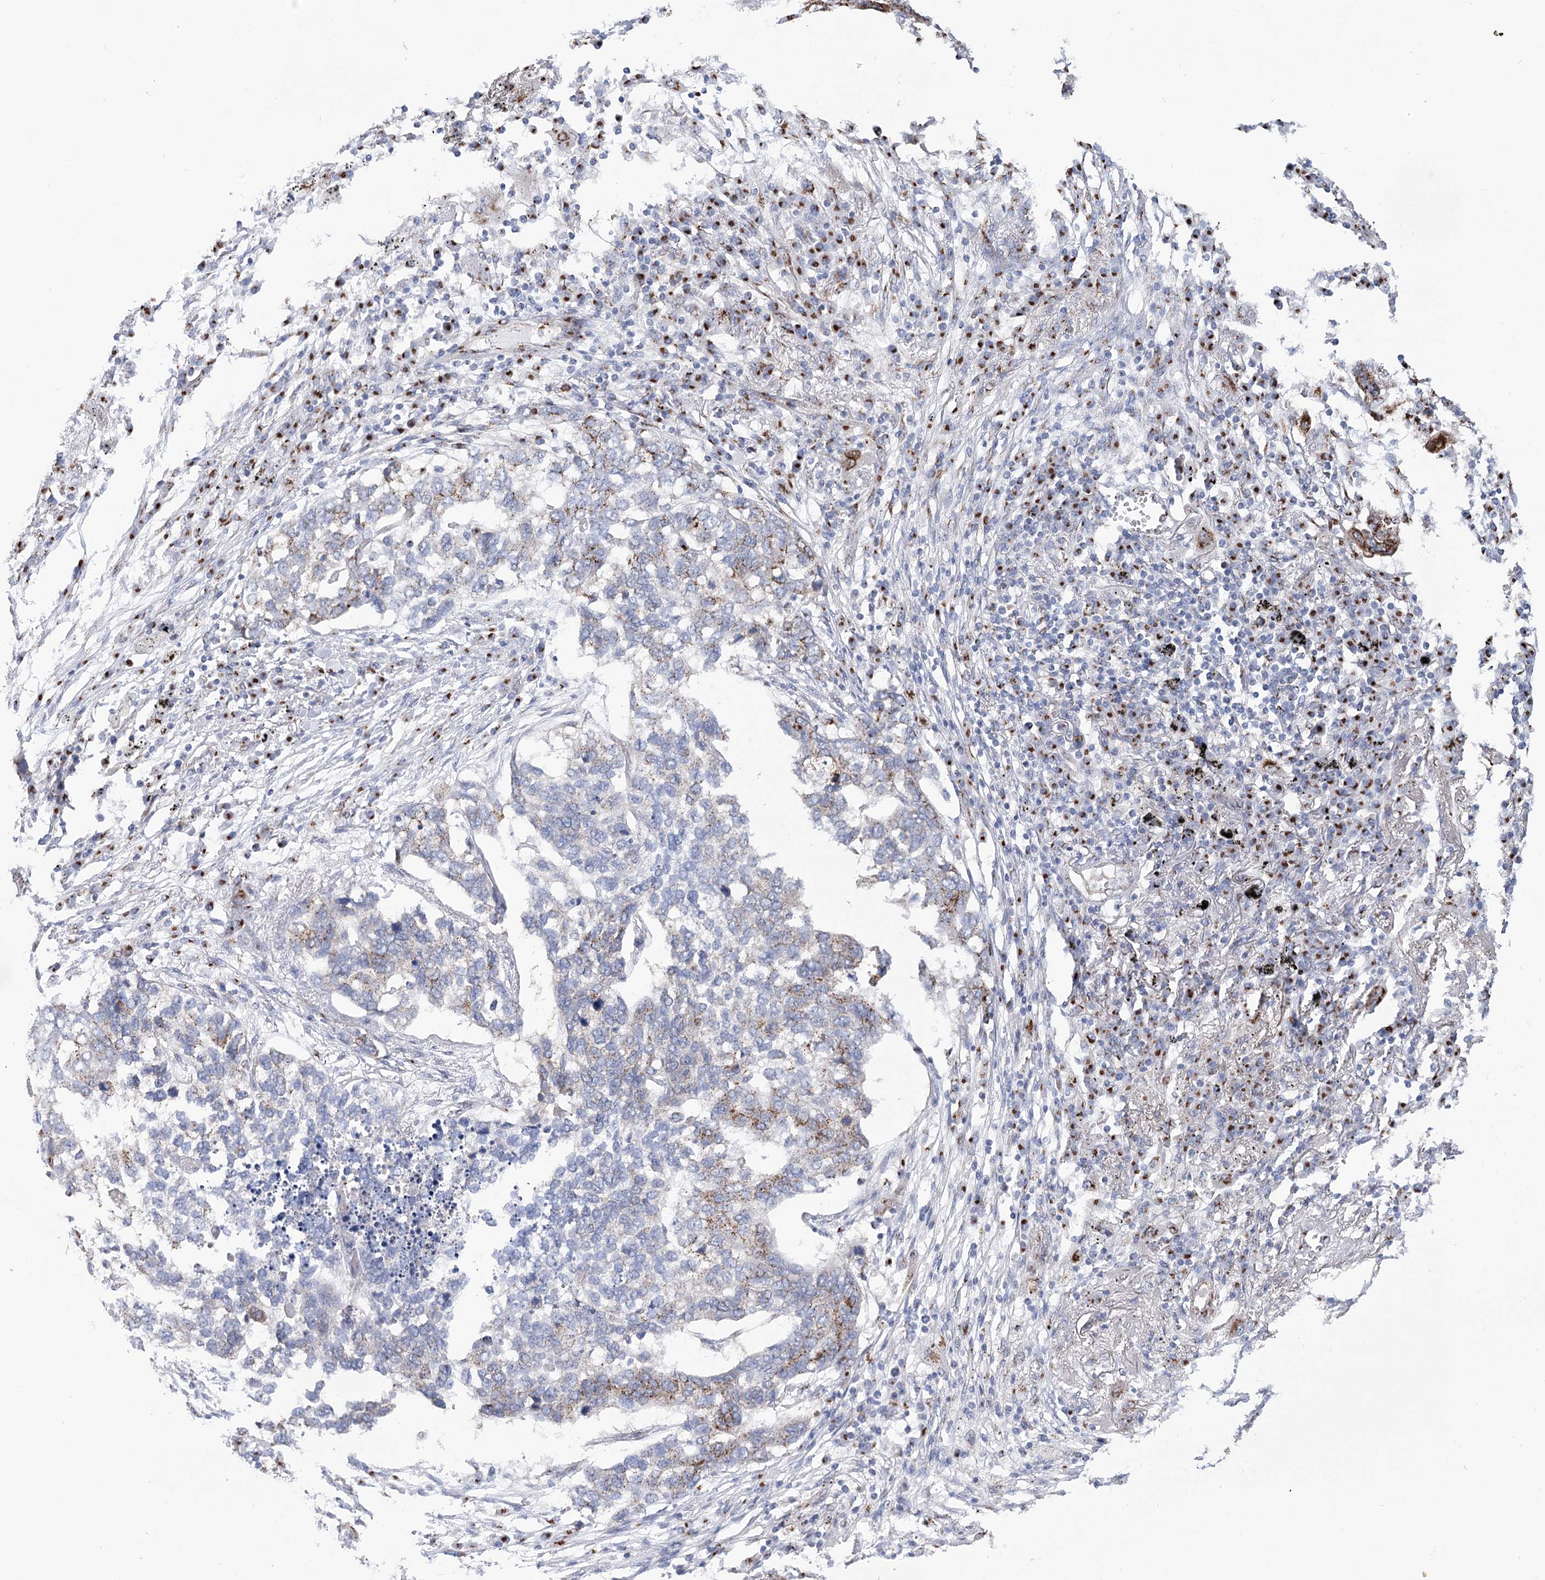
{"staining": {"intensity": "moderate", "quantity": "<25%", "location": "cytoplasmic/membranous"}, "tissue": "lung cancer", "cell_type": "Tumor cells", "image_type": "cancer", "snomed": [{"axis": "morphology", "description": "Squamous cell carcinoma, NOS"}, {"axis": "topography", "description": "Lung"}], "caption": "Brown immunohistochemical staining in human lung cancer exhibits moderate cytoplasmic/membranous staining in about <25% of tumor cells. The staining was performed using DAB to visualize the protein expression in brown, while the nuclei were stained in blue with hematoxylin (Magnification: 20x).", "gene": "TMEM165", "patient": {"sex": "female", "age": 63}}